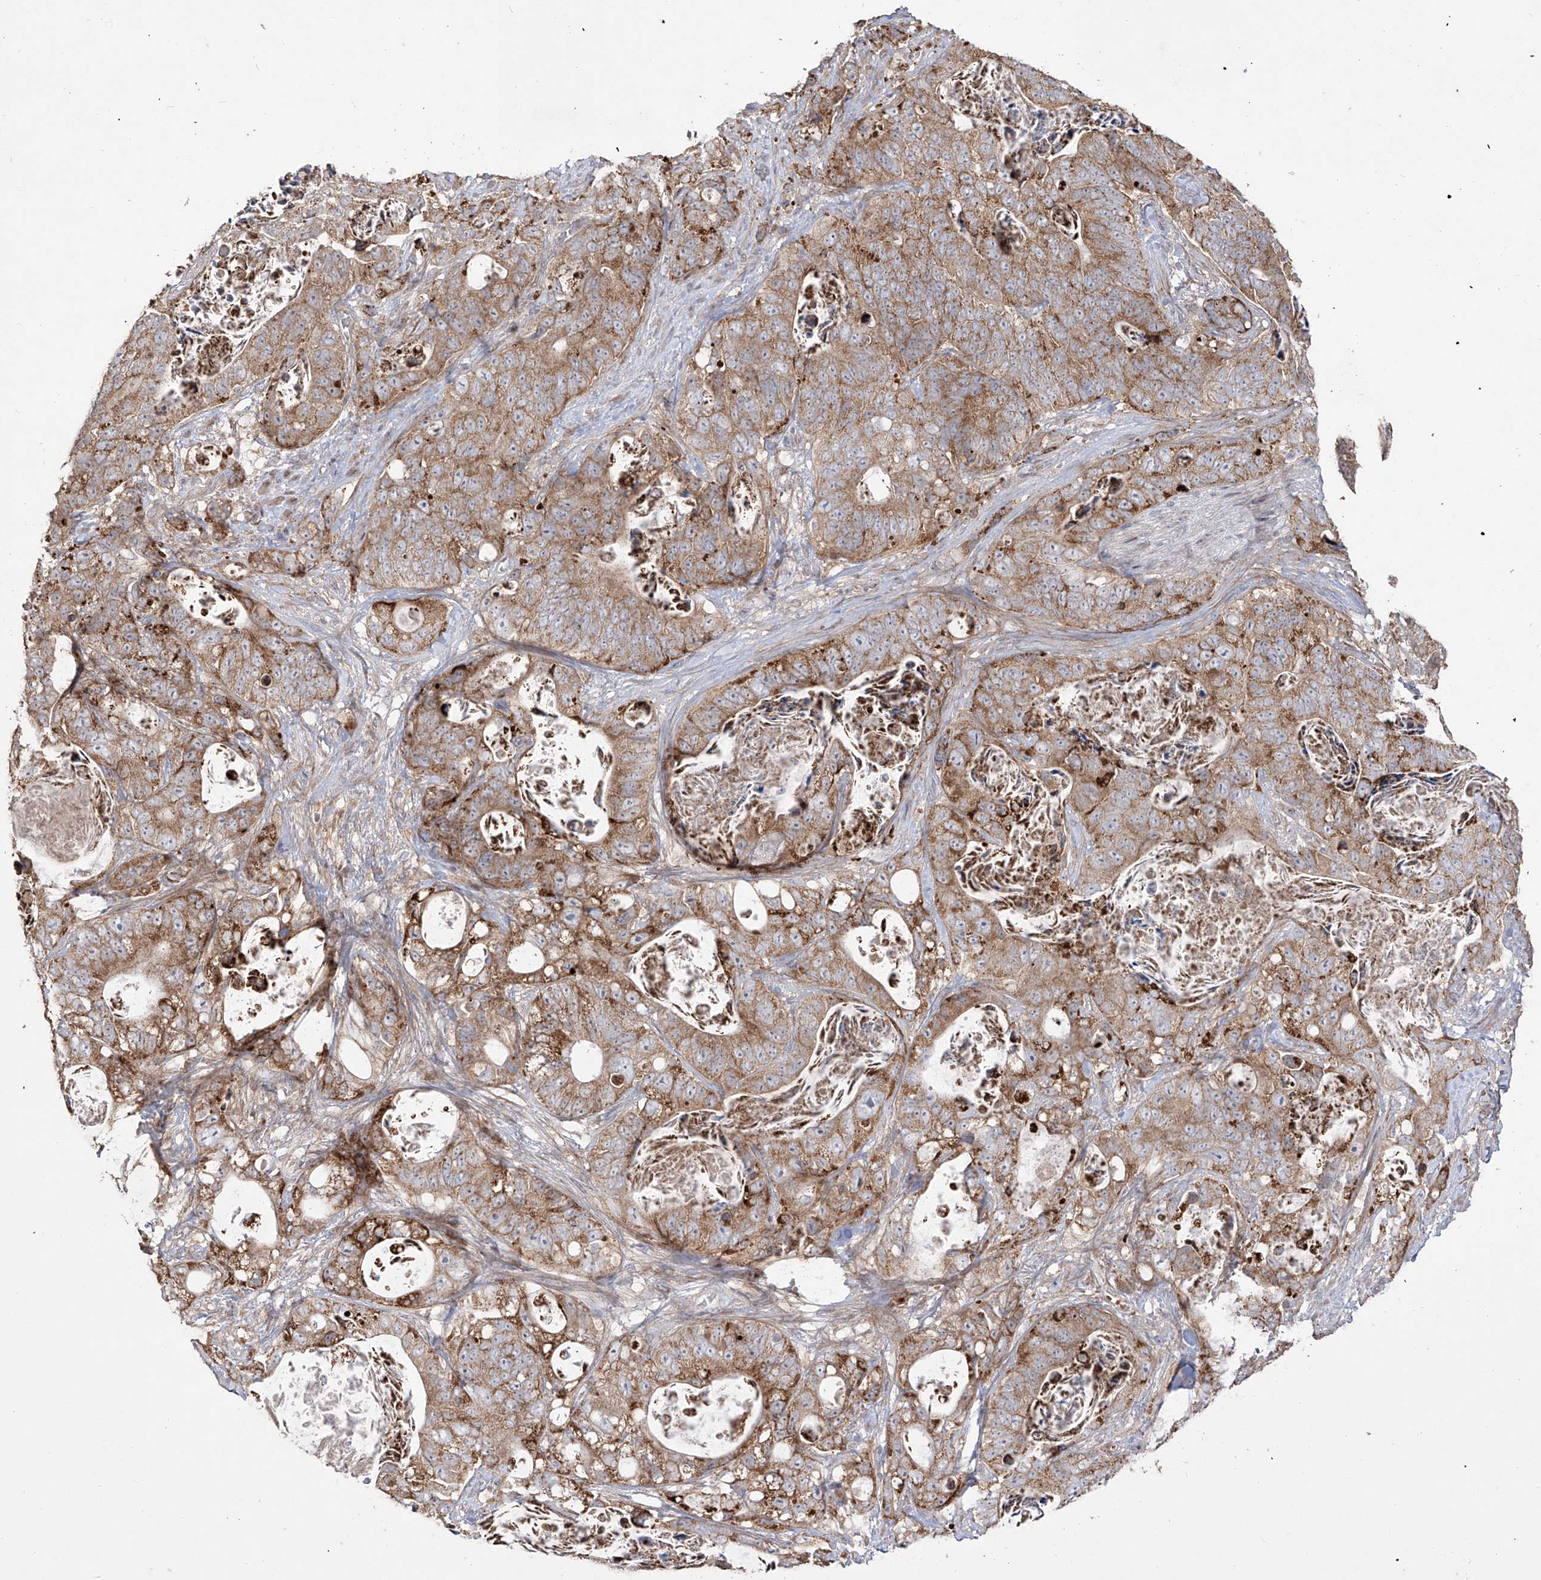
{"staining": {"intensity": "moderate", "quantity": ">75%", "location": "cytoplasmic/membranous"}, "tissue": "stomach cancer", "cell_type": "Tumor cells", "image_type": "cancer", "snomed": [{"axis": "morphology", "description": "Normal tissue, NOS"}, {"axis": "morphology", "description": "Adenocarcinoma, NOS"}, {"axis": "topography", "description": "Stomach"}], "caption": "The micrograph demonstrates immunohistochemical staining of stomach cancer. There is moderate cytoplasmic/membranous expression is seen in about >75% of tumor cells. The staining was performed using DAB to visualize the protein expression in brown, while the nuclei were stained in blue with hematoxylin (Magnification: 20x).", "gene": "YKT6", "patient": {"sex": "female", "age": 89}}